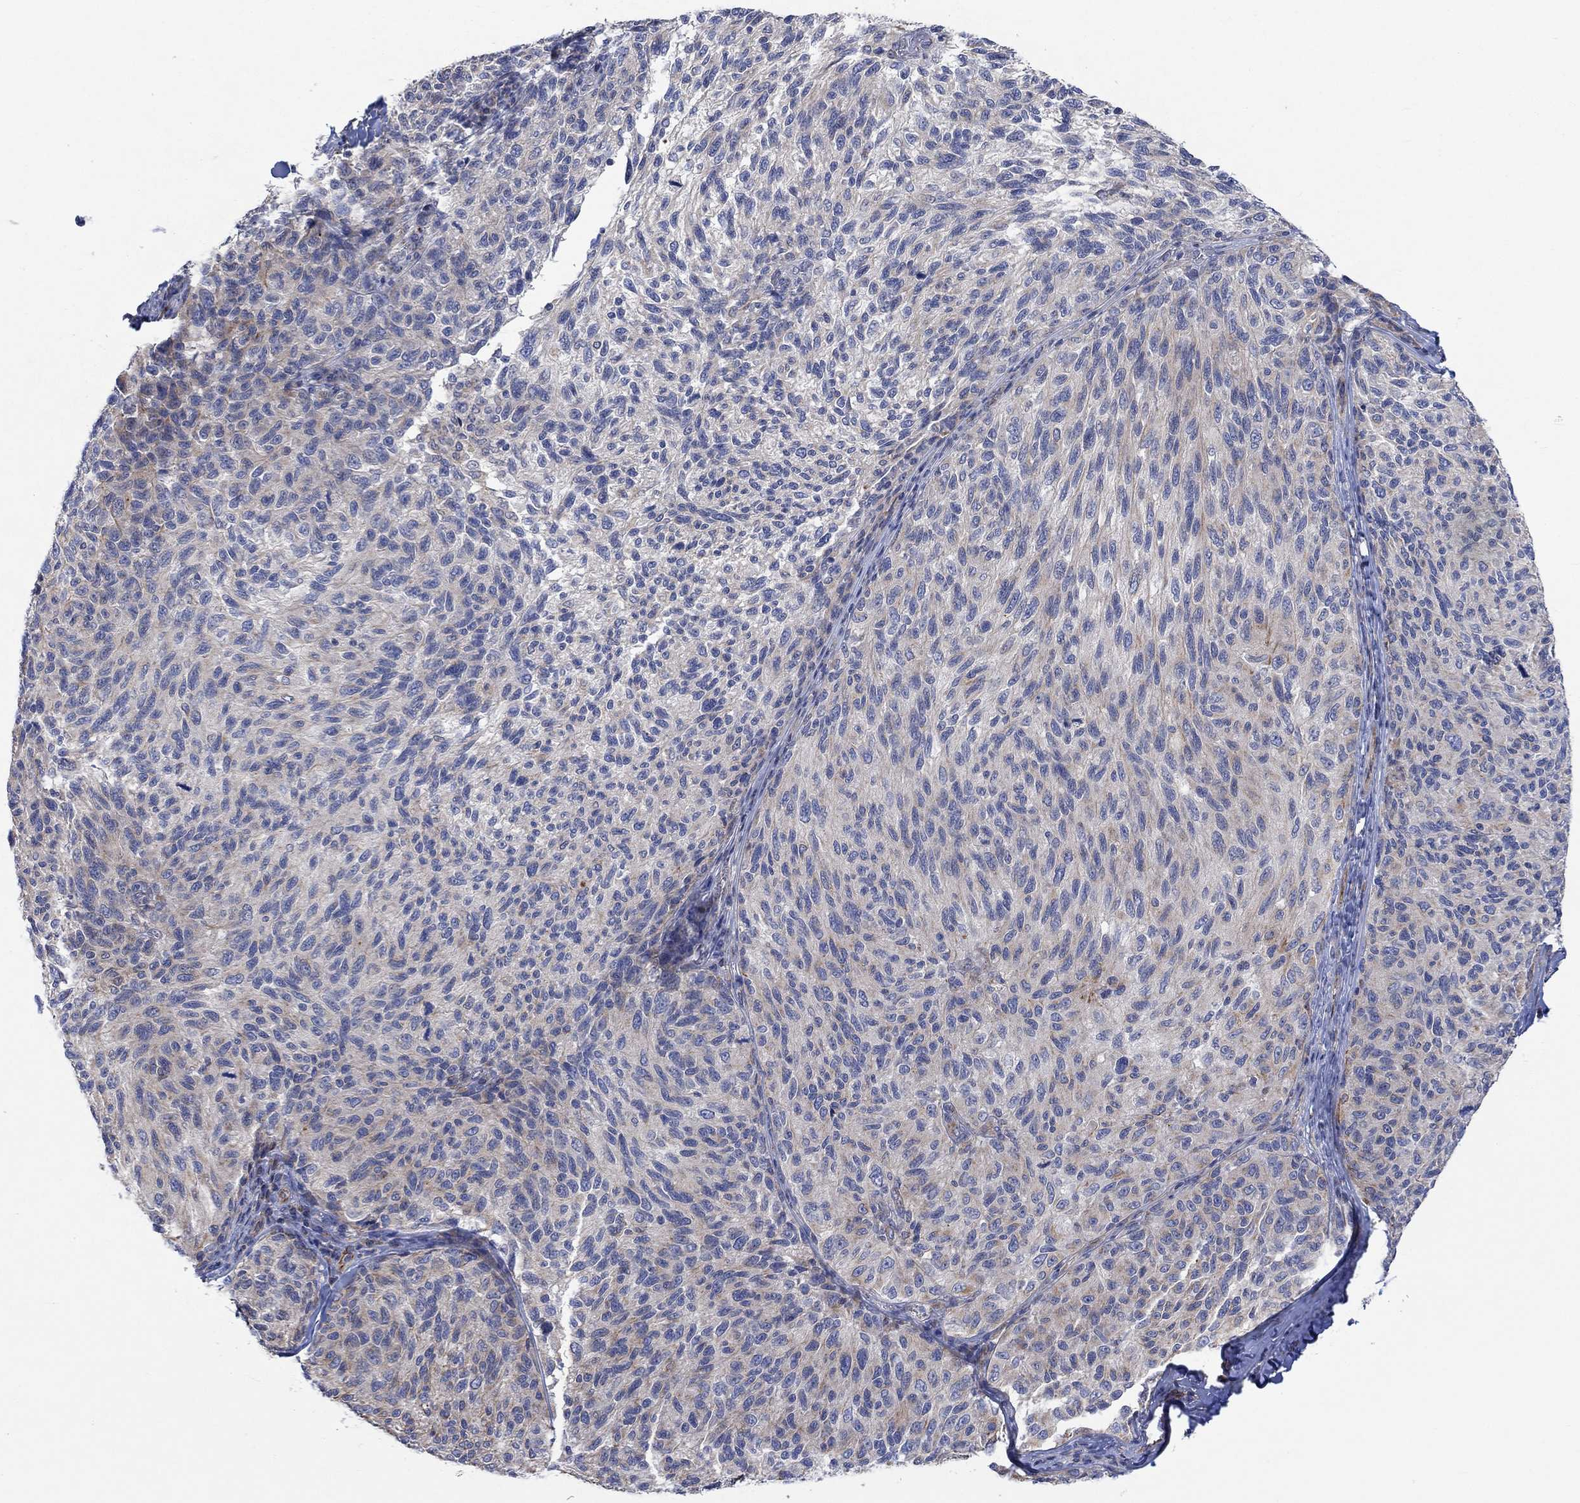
{"staining": {"intensity": "weak", "quantity": "25%-75%", "location": "cytoplasmic/membranous"}, "tissue": "melanoma", "cell_type": "Tumor cells", "image_type": "cancer", "snomed": [{"axis": "morphology", "description": "Malignant melanoma, NOS"}, {"axis": "topography", "description": "Skin"}], "caption": "Protein expression analysis of malignant melanoma shows weak cytoplasmic/membranous staining in about 25%-75% of tumor cells.", "gene": "CAMK1D", "patient": {"sex": "female", "age": 73}}